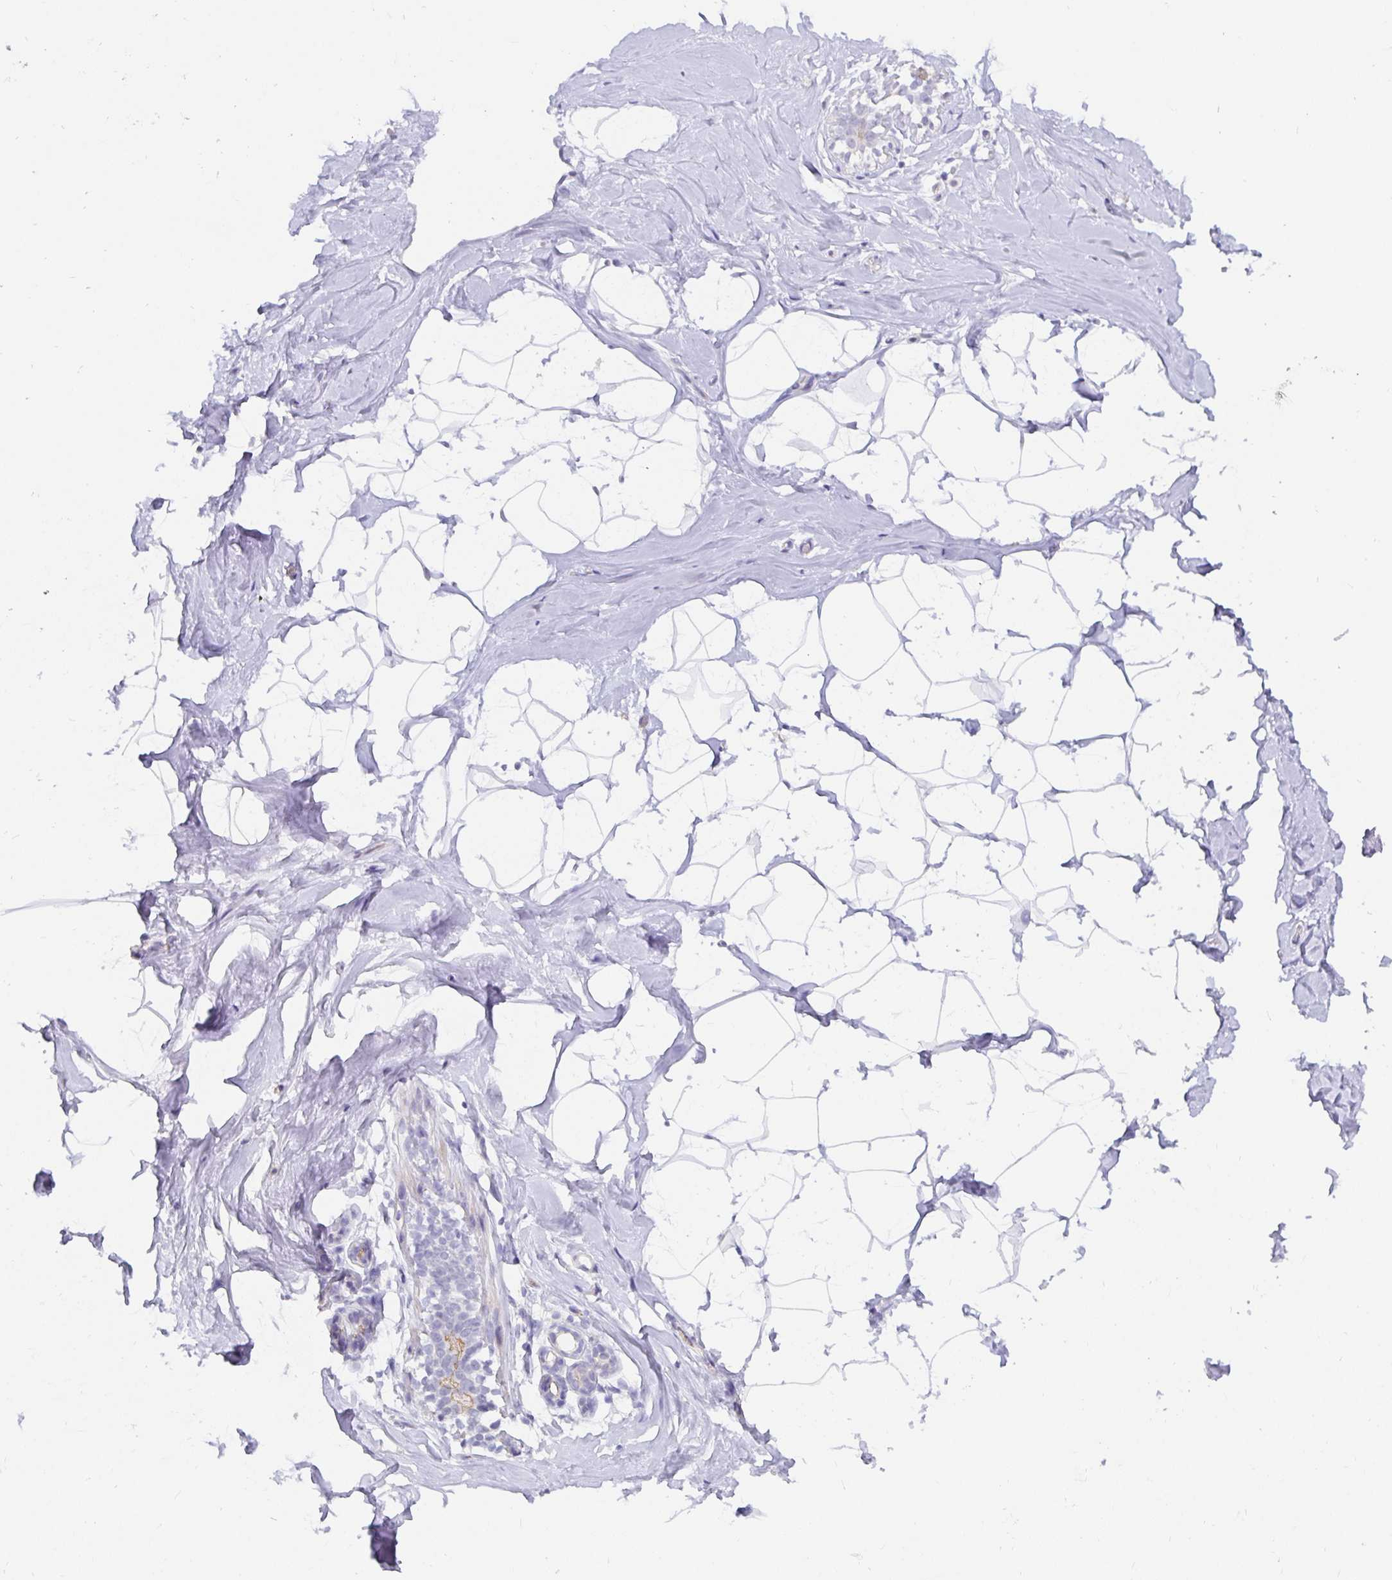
{"staining": {"intensity": "negative", "quantity": "none", "location": "none"}, "tissue": "breast", "cell_type": "Adipocytes", "image_type": "normal", "snomed": [{"axis": "morphology", "description": "Normal tissue, NOS"}, {"axis": "topography", "description": "Breast"}], "caption": "Breast stained for a protein using IHC exhibits no positivity adipocytes.", "gene": "PDX1", "patient": {"sex": "female", "age": 32}}